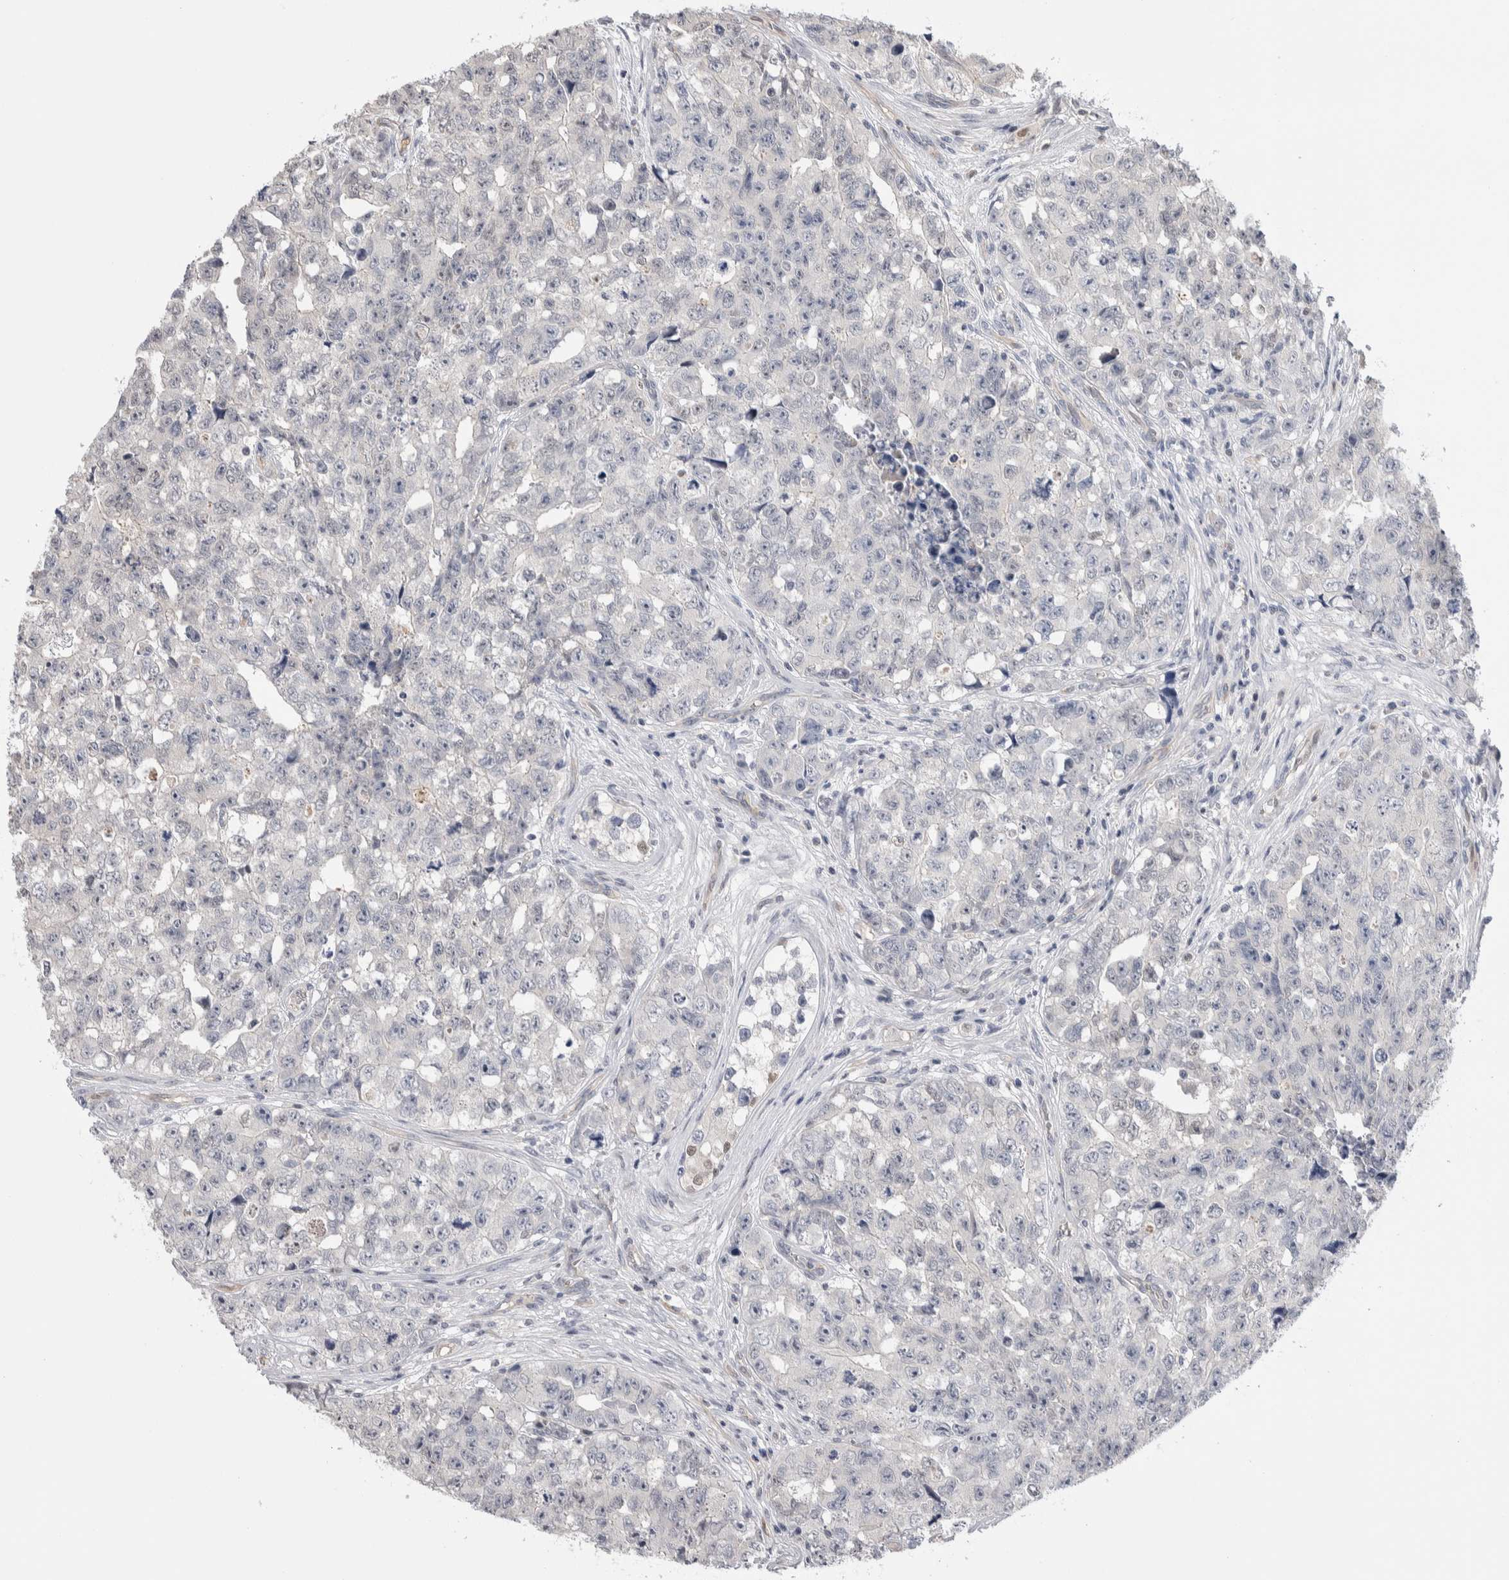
{"staining": {"intensity": "negative", "quantity": "none", "location": "none"}, "tissue": "testis cancer", "cell_type": "Tumor cells", "image_type": "cancer", "snomed": [{"axis": "morphology", "description": "Carcinoma, Embryonal, NOS"}, {"axis": "topography", "description": "Testis"}], "caption": "The histopathology image shows no staining of tumor cells in testis embryonal carcinoma. Nuclei are stained in blue.", "gene": "ZBTB49", "patient": {"sex": "male", "age": 28}}